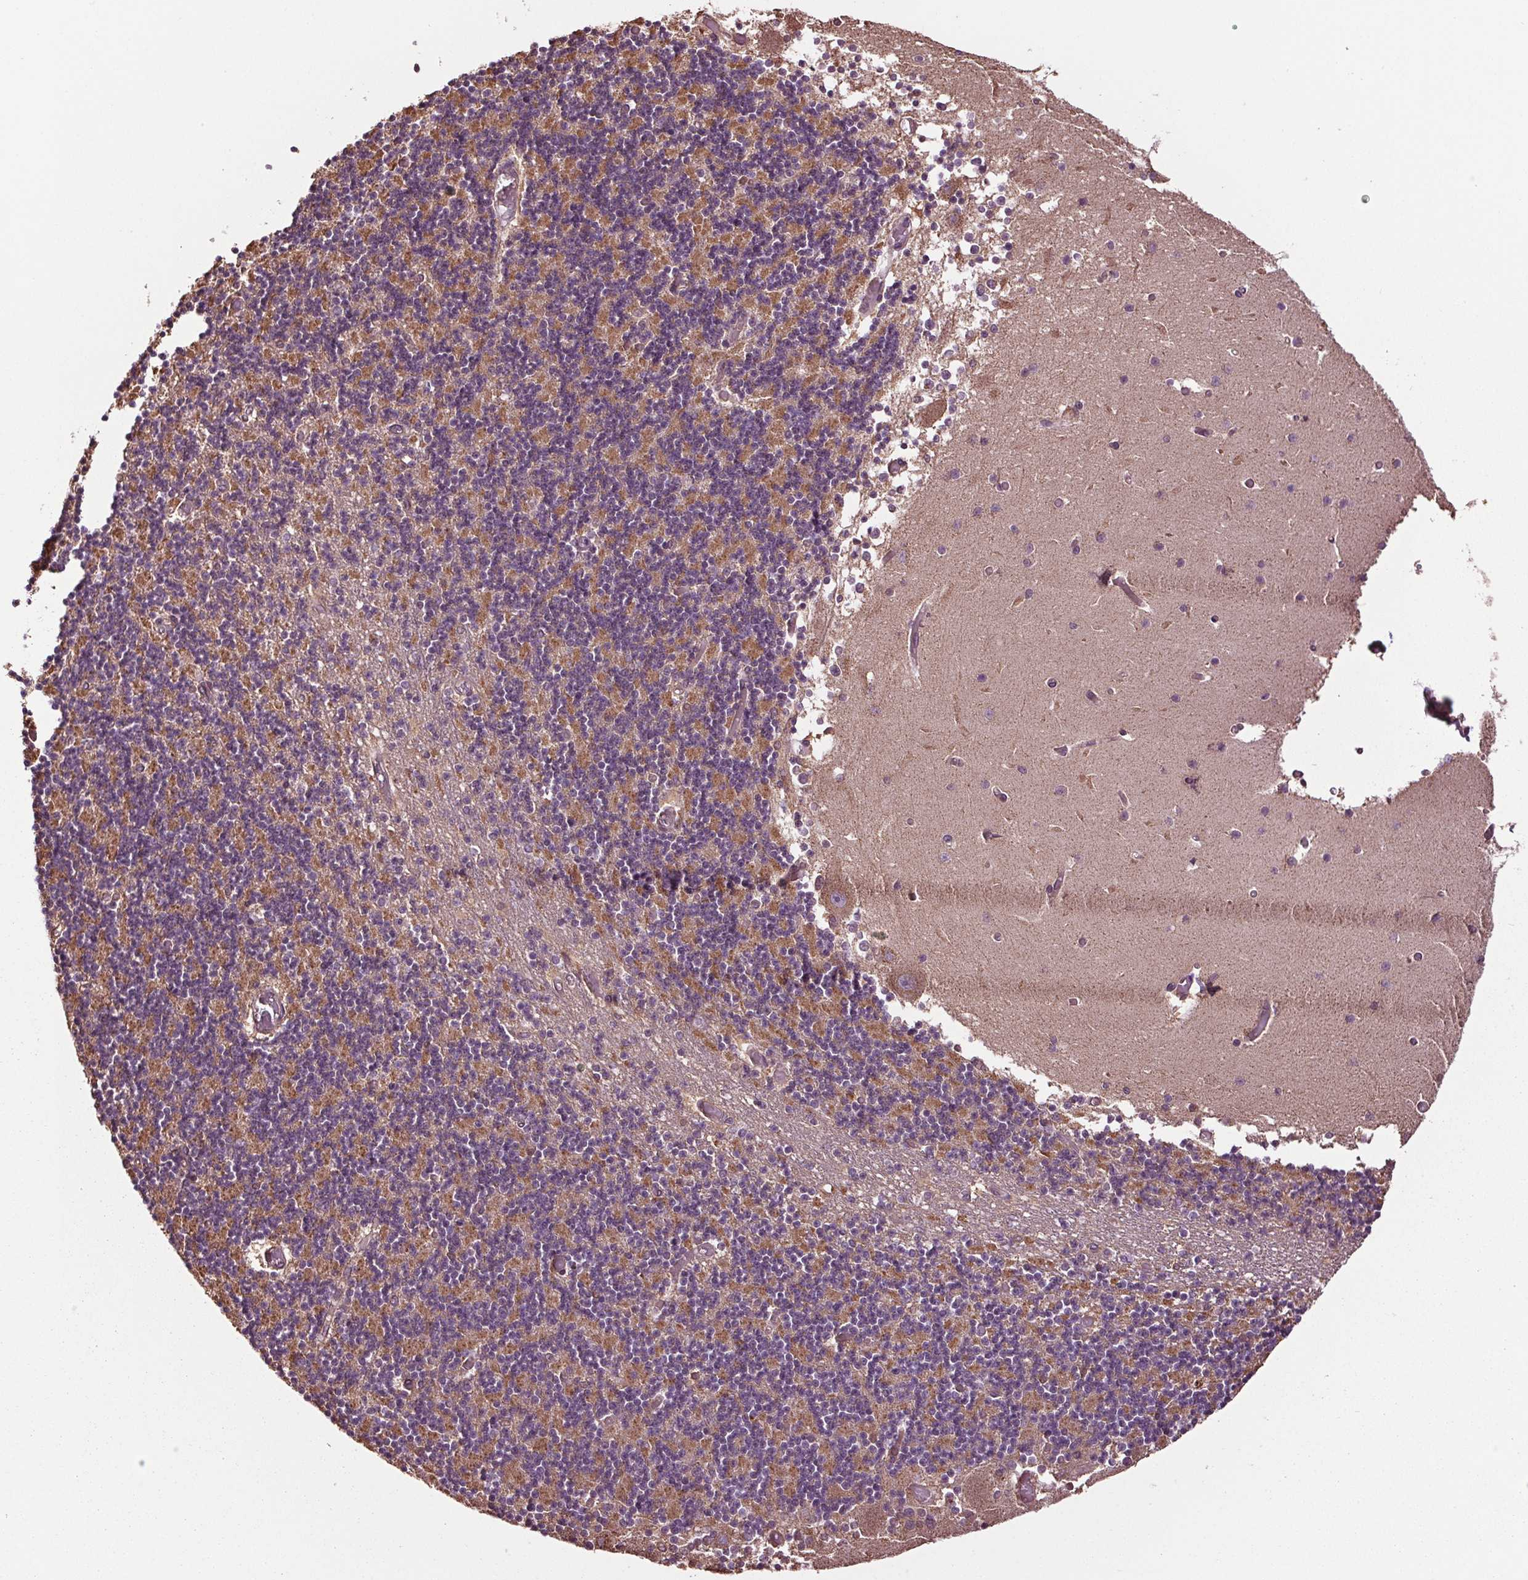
{"staining": {"intensity": "moderate", "quantity": "25%-75%", "location": "cytoplasmic/membranous"}, "tissue": "cerebellum", "cell_type": "Cells in granular layer", "image_type": "normal", "snomed": [{"axis": "morphology", "description": "Normal tissue, NOS"}, {"axis": "topography", "description": "Cerebellum"}], "caption": "Moderate cytoplasmic/membranous staining for a protein is appreciated in approximately 25%-75% of cells in granular layer of normal cerebellum using immunohistochemistry (IHC).", "gene": "RNPEP", "patient": {"sex": "female", "age": 28}}